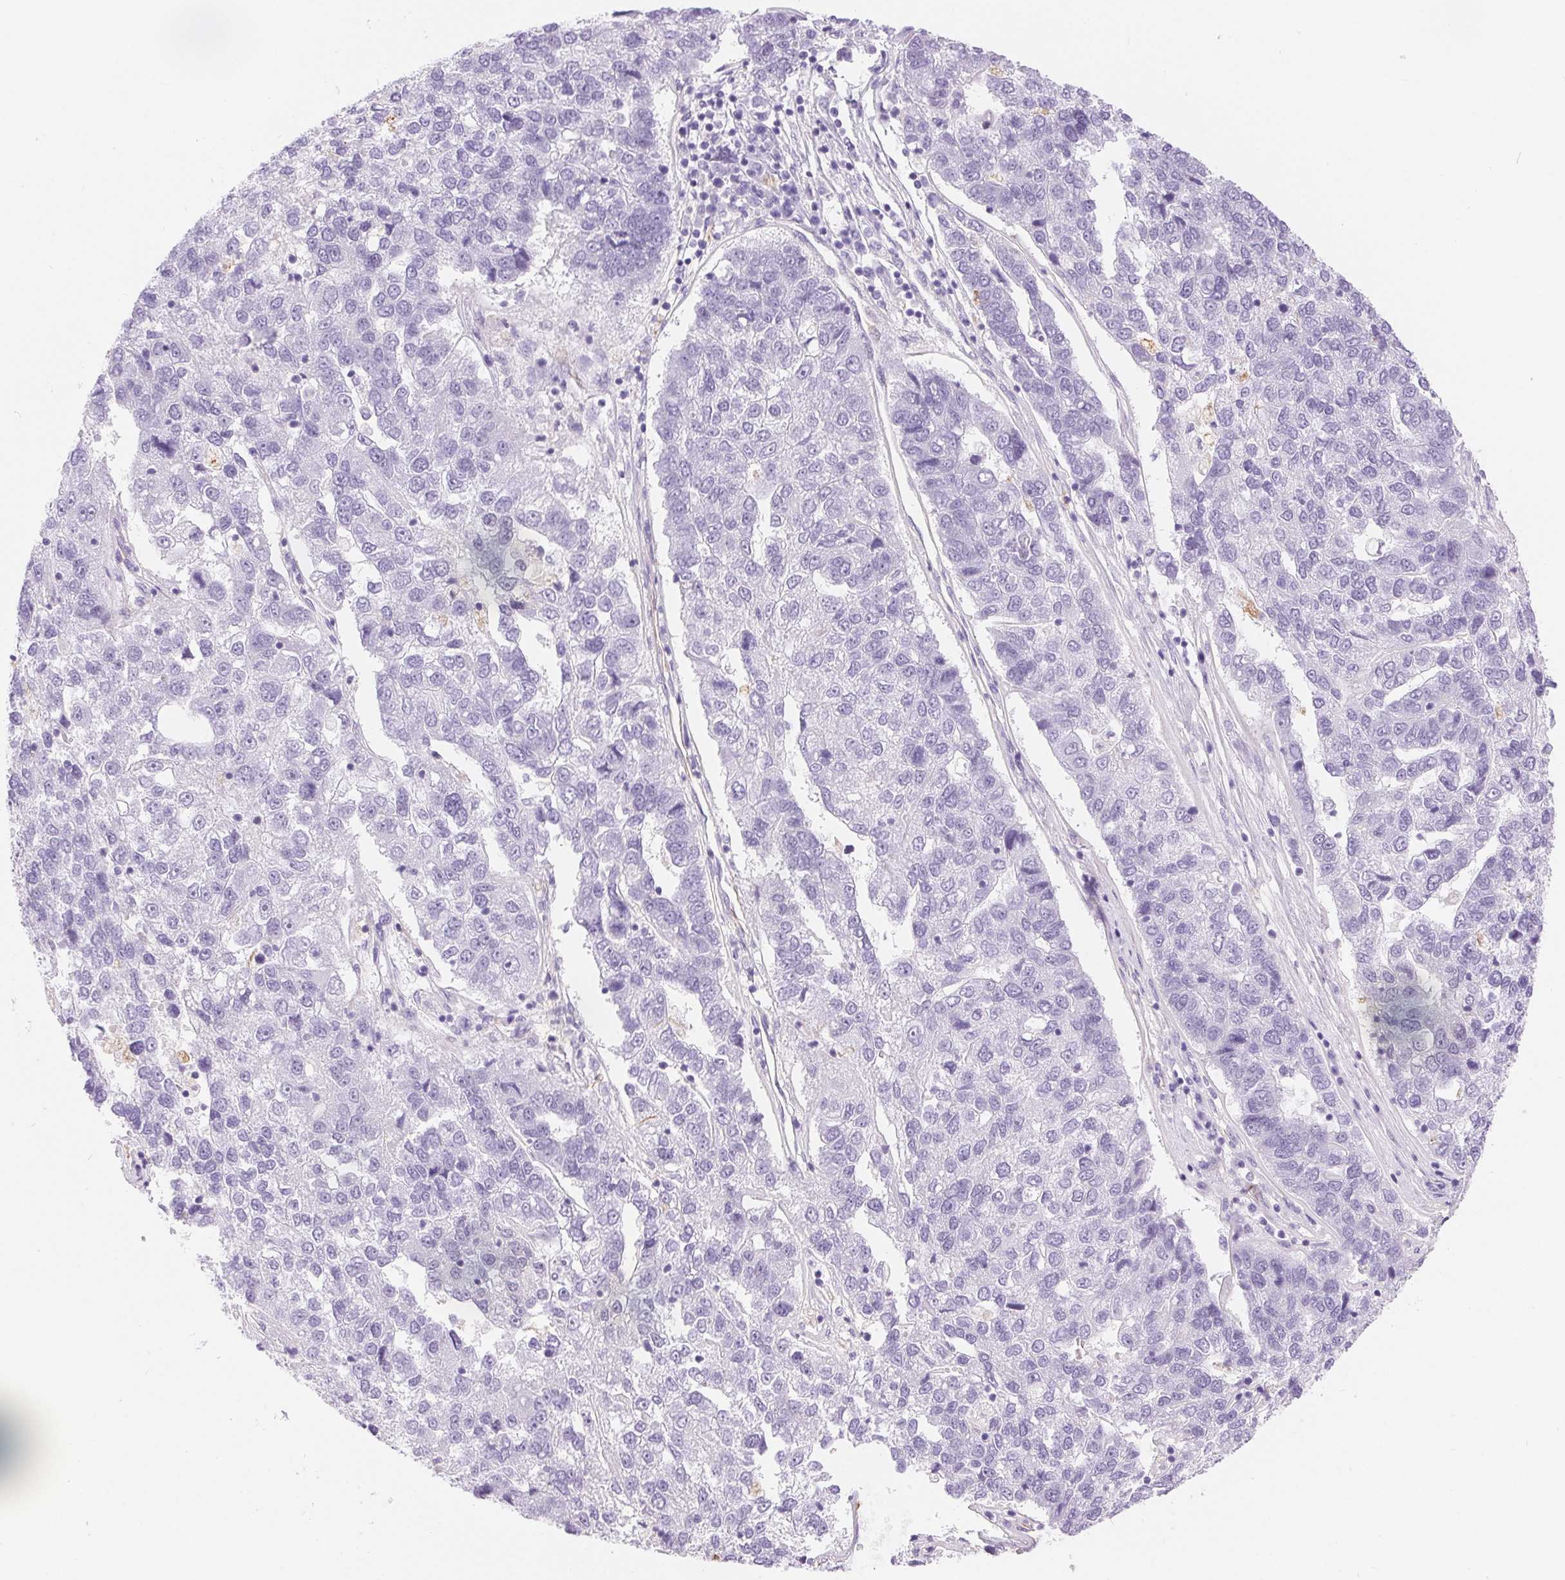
{"staining": {"intensity": "negative", "quantity": "none", "location": "none"}, "tissue": "pancreatic cancer", "cell_type": "Tumor cells", "image_type": "cancer", "snomed": [{"axis": "morphology", "description": "Adenocarcinoma, NOS"}, {"axis": "topography", "description": "Pancreas"}], "caption": "This micrograph is of pancreatic adenocarcinoma stained with immunohistochemistry (IHC) to label a protein in brown with the nuclei are counter-stained blue. There is no staining in tumor cells.", "gene": "GFAP", "patient": {"sex": "female", "age": 61}}